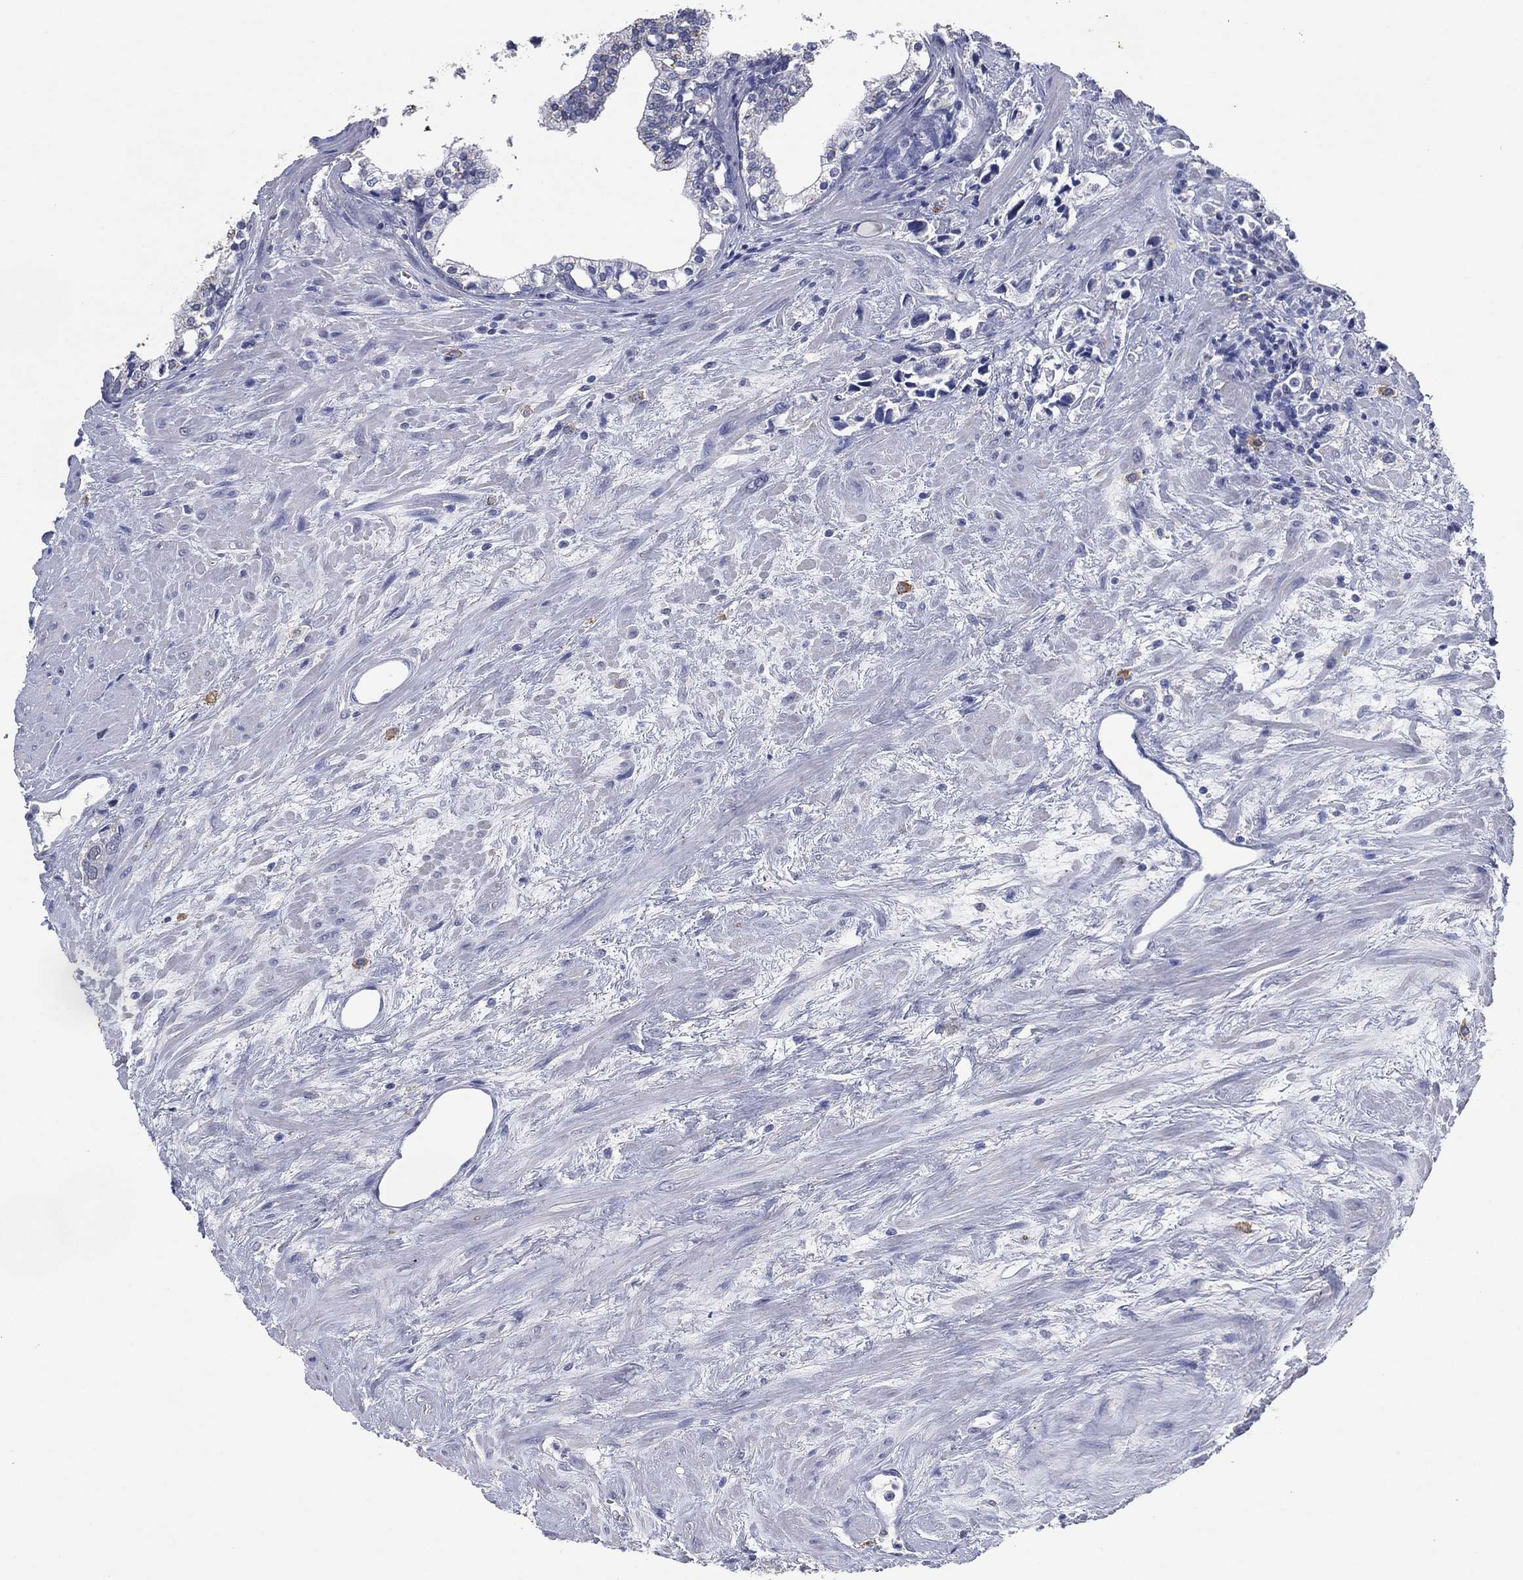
{"staining": {"intensity": "negative", "quantity": "none", "location": "none"}, "tissue": "prostate cancer", "cell_type": "Tumor cells", "image_type": "cancer", "snomed": [{"axis": "morphology", "description": "Adenocarcinoma, NOS"}, {"axis": "topography", "description": "Prostate and seminal vesicle, NOS"}], "caption": "Immunohistochemistry (IHC) image of neoplastic tissue: prostate adenocarcinoma stained with DAB (3,3'-diaminobenzidine) demonstrates no significant protein staining in tumor cells.", "gene": "FSCN2", "patient": {"sex": "male", "age": 63}}